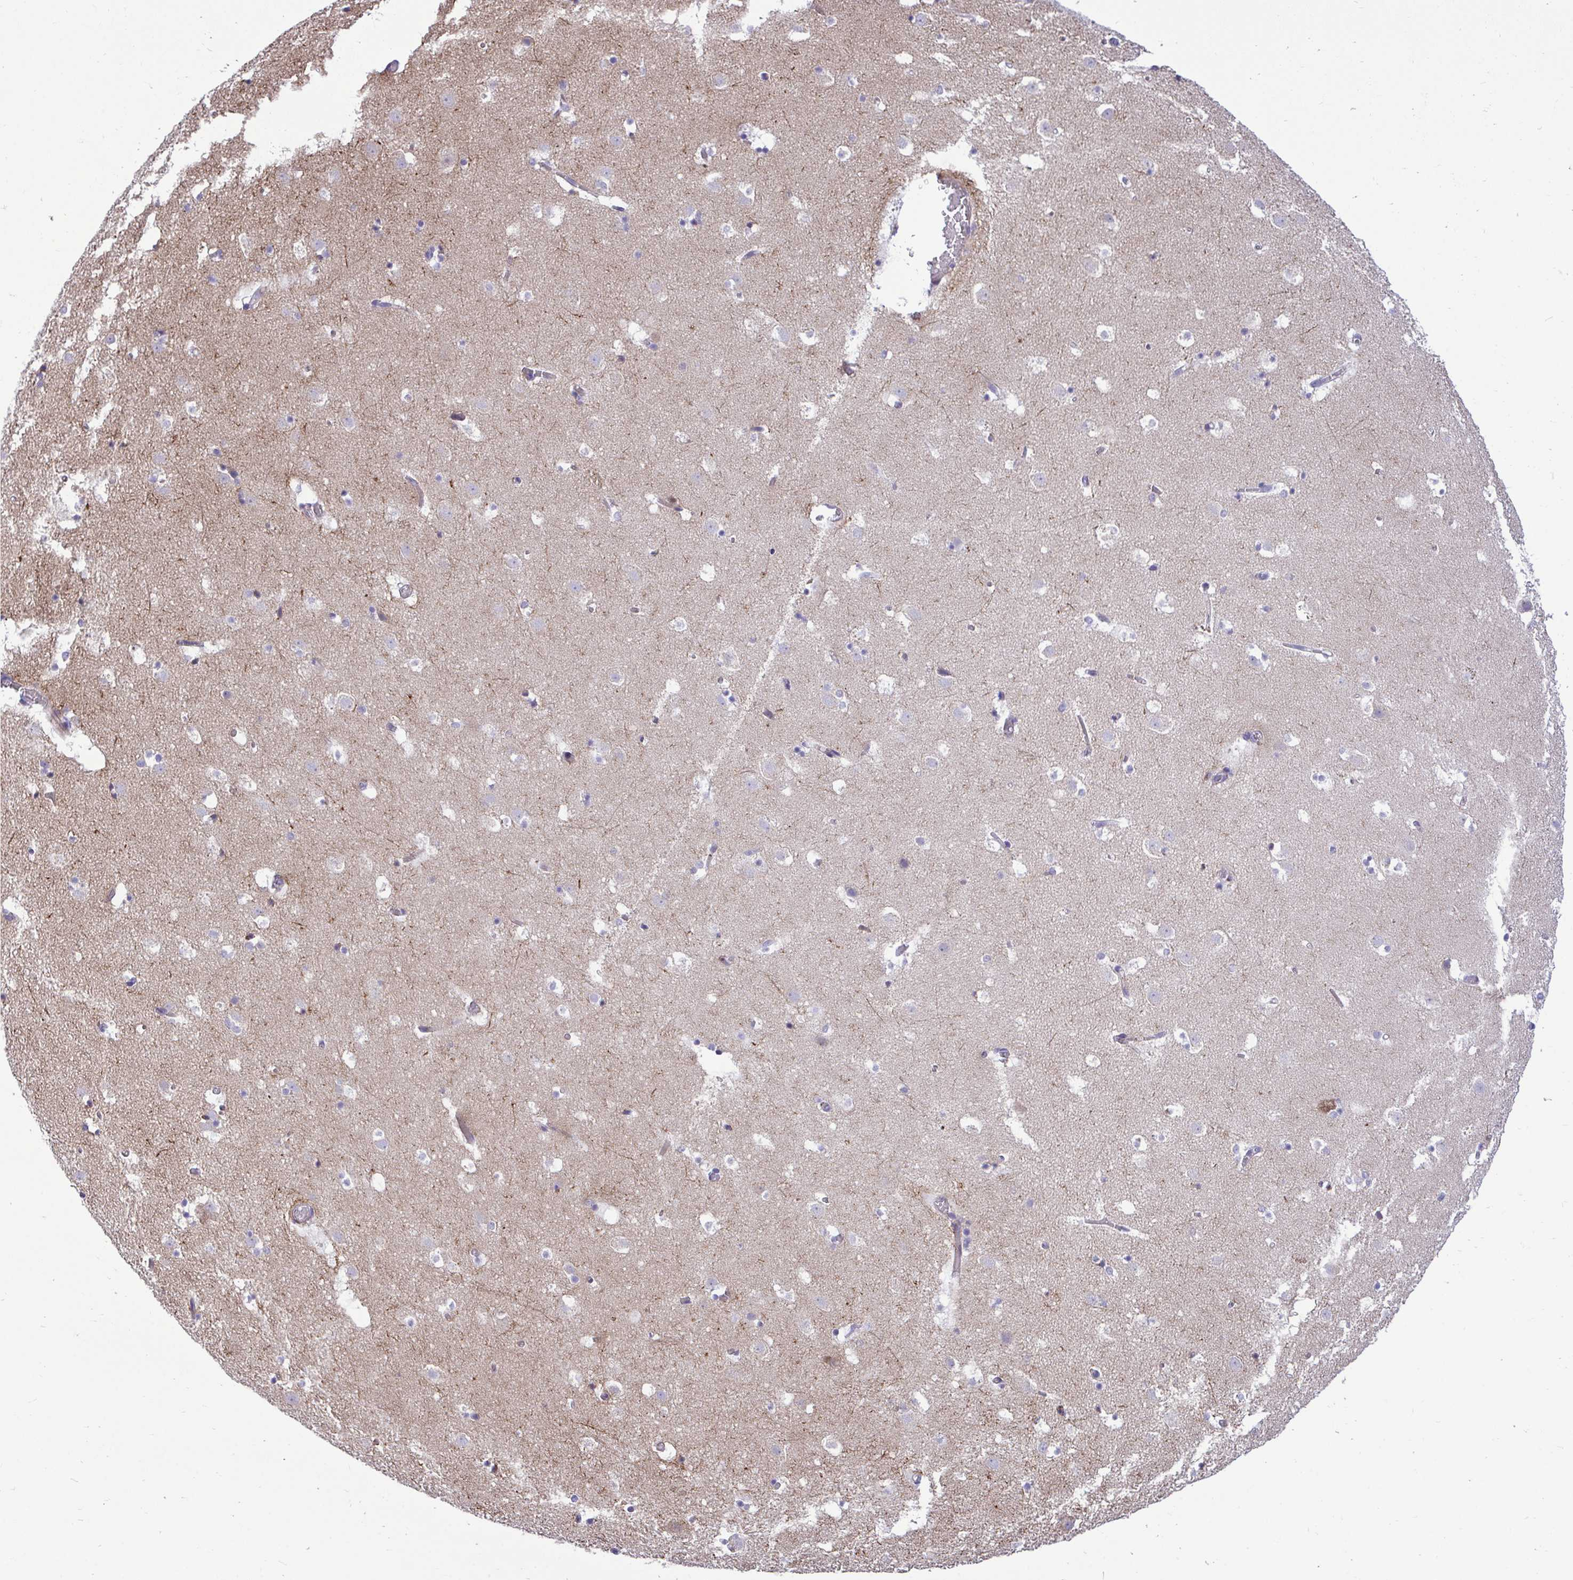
{"staining": {"intensity": "negative", "quantity": "none", "location": "none"}, "tissue": "caudate", "cell_type": "Glial cells", "image_type": "normal", "snomed": [{"axis": "morphology", "description": "Normal tissue, NOS"}, {"axis": "topography", "description": "Lateral ventricle wall"}], "caption": "DAB (3,3'-diaminobenzidine) immunohistochemical staining of benign caudate displays no significant positivity in glial cells.", "gene": "MRPS16", "patient": {"sex": "male", "age": 37}}